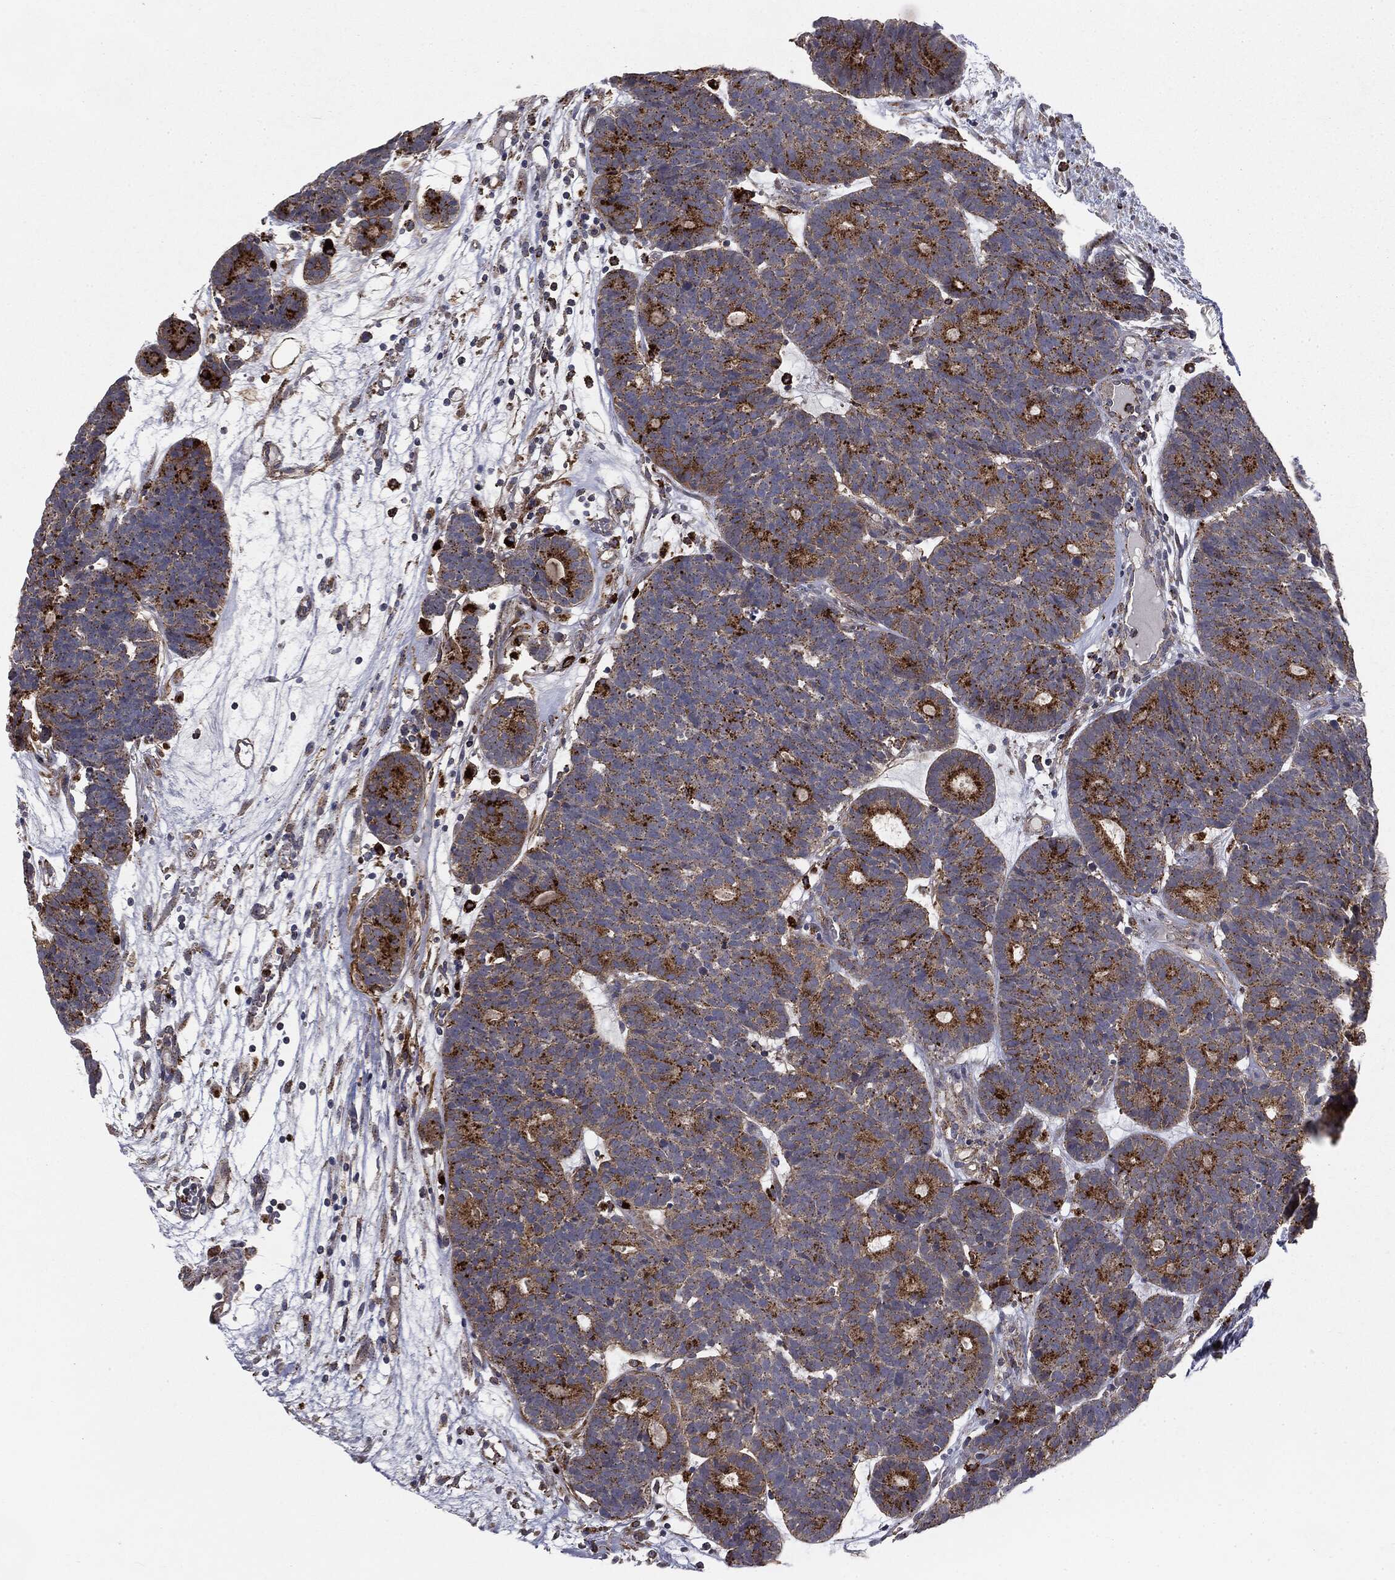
{"staining": {"intensity": "strong", "quantity": "25%-75%", "location": "cytoplasmic/membranous"}, "tissue": "head and neck cancer", "cell_type": "Tumor cells", "image_type": "cancer", "snomed": [{"axis": "morphology", "description": "Adenocarcinoma, NOS"}, {"axis": "topography", "description": "Head-Neck"}], "caption": "This is an image of immunohistochemistry (IHC) staining of head and neck cancer (adenocarcinoma), which shows strong staining in the cytoplasmic/membranous of tumor cells.", "gene": "CTSA", "patient": {"sex": "female", "age": 81}}